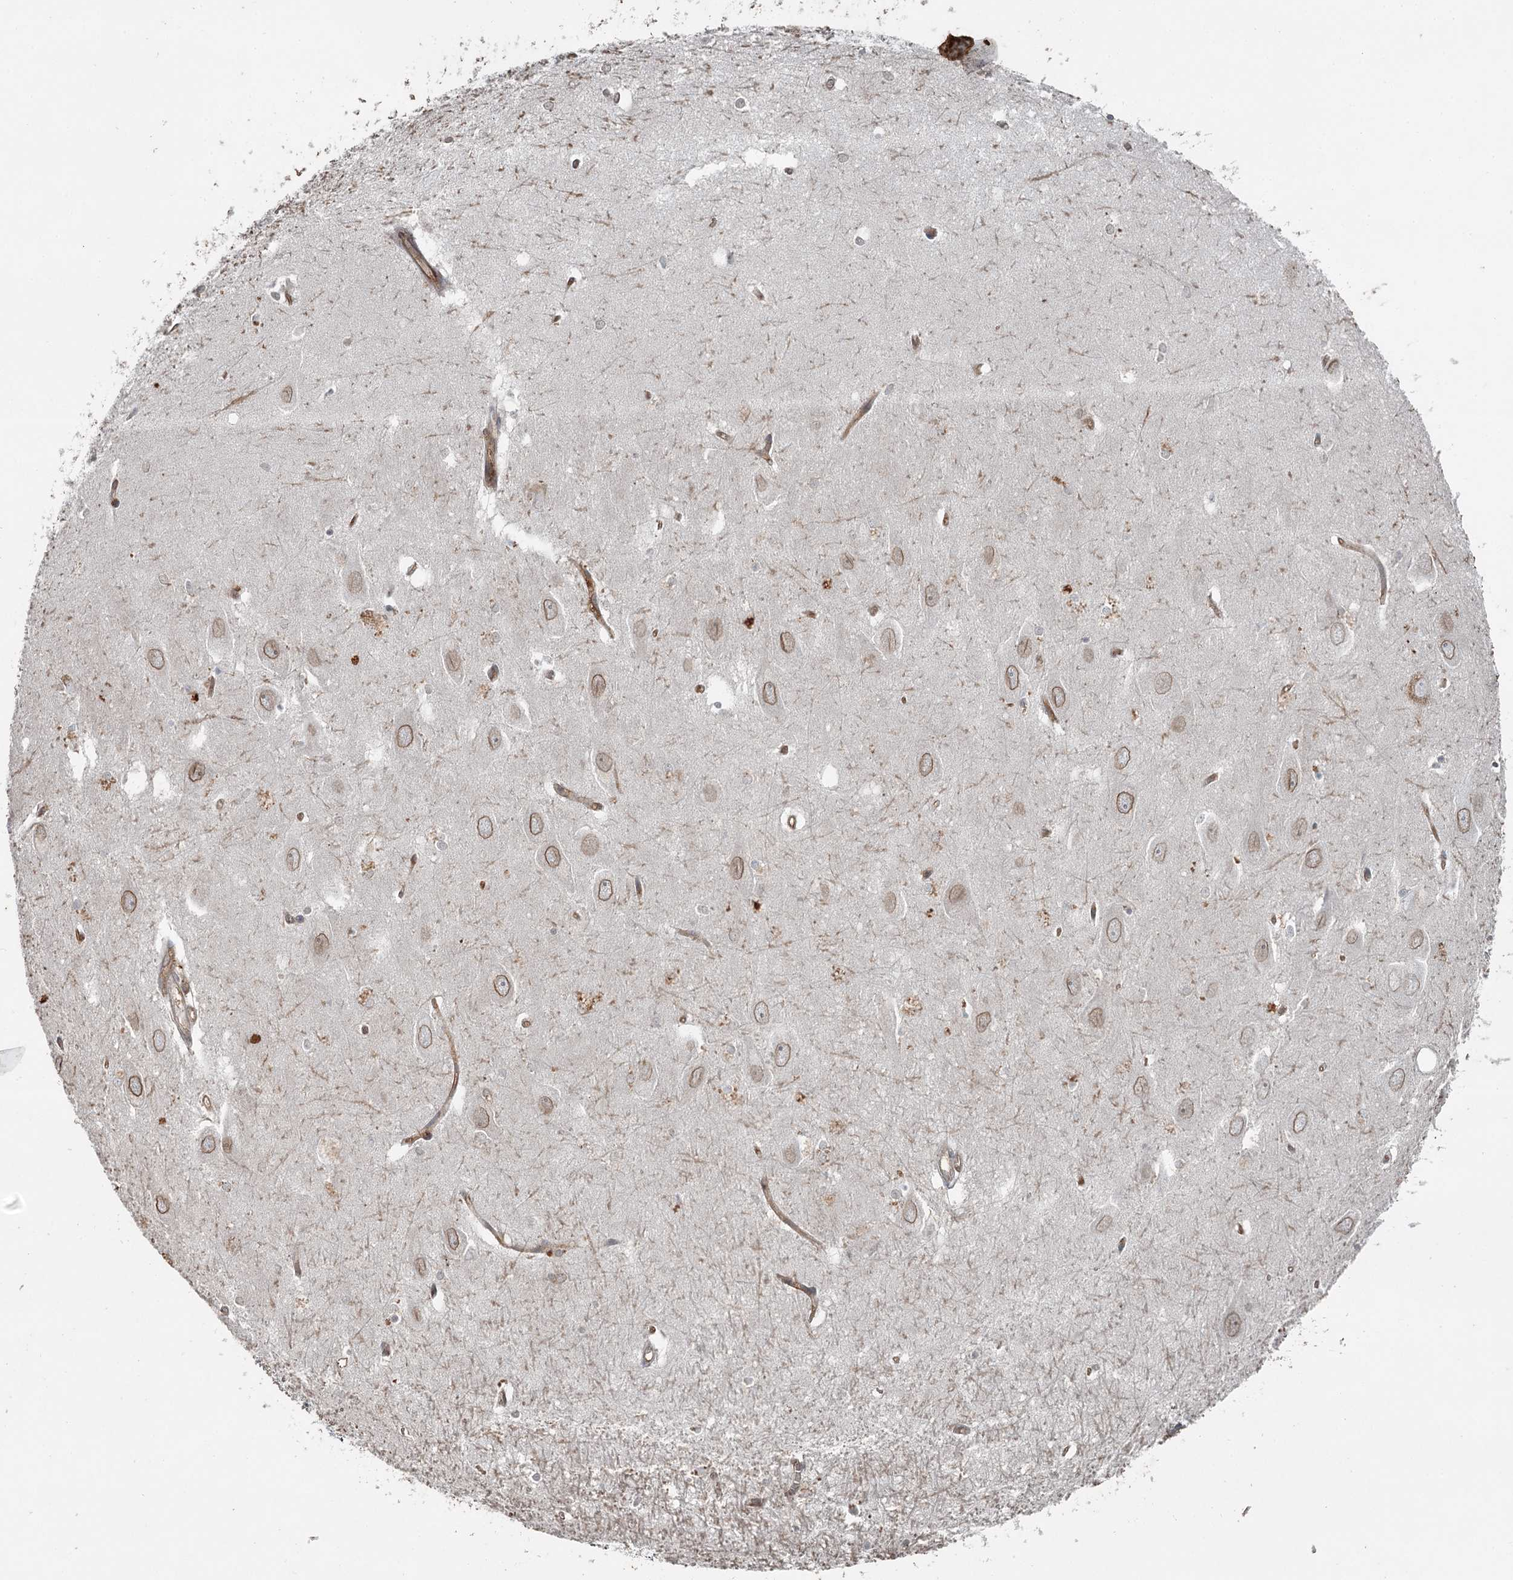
{"staining": {"intensity": "weak", "quantity": "<25%", "location": "cytoplasmic/membranous,nuclear"}, "tissue": "hippocampus", "cell_type": "Glial cells", "image_type": "normal", "snomed": [{"axis": "morphology", "description": "Normal tissue, NOS"}, {"axis": "topography", "description": "Hippocampus"}], "caption": "Immunohistochemical staining of normal human hippocampus exhibits no significant expression in glial cells. The staining was performed using DAB (3,3'-diaminobenzidine) to visualize the protein expression in brown, while the nuclei were stained in blue with hematoxylin (Magnification: 20x).", "gene": "SLC39A8", "patient": {"sex": "female", "age": 64}}